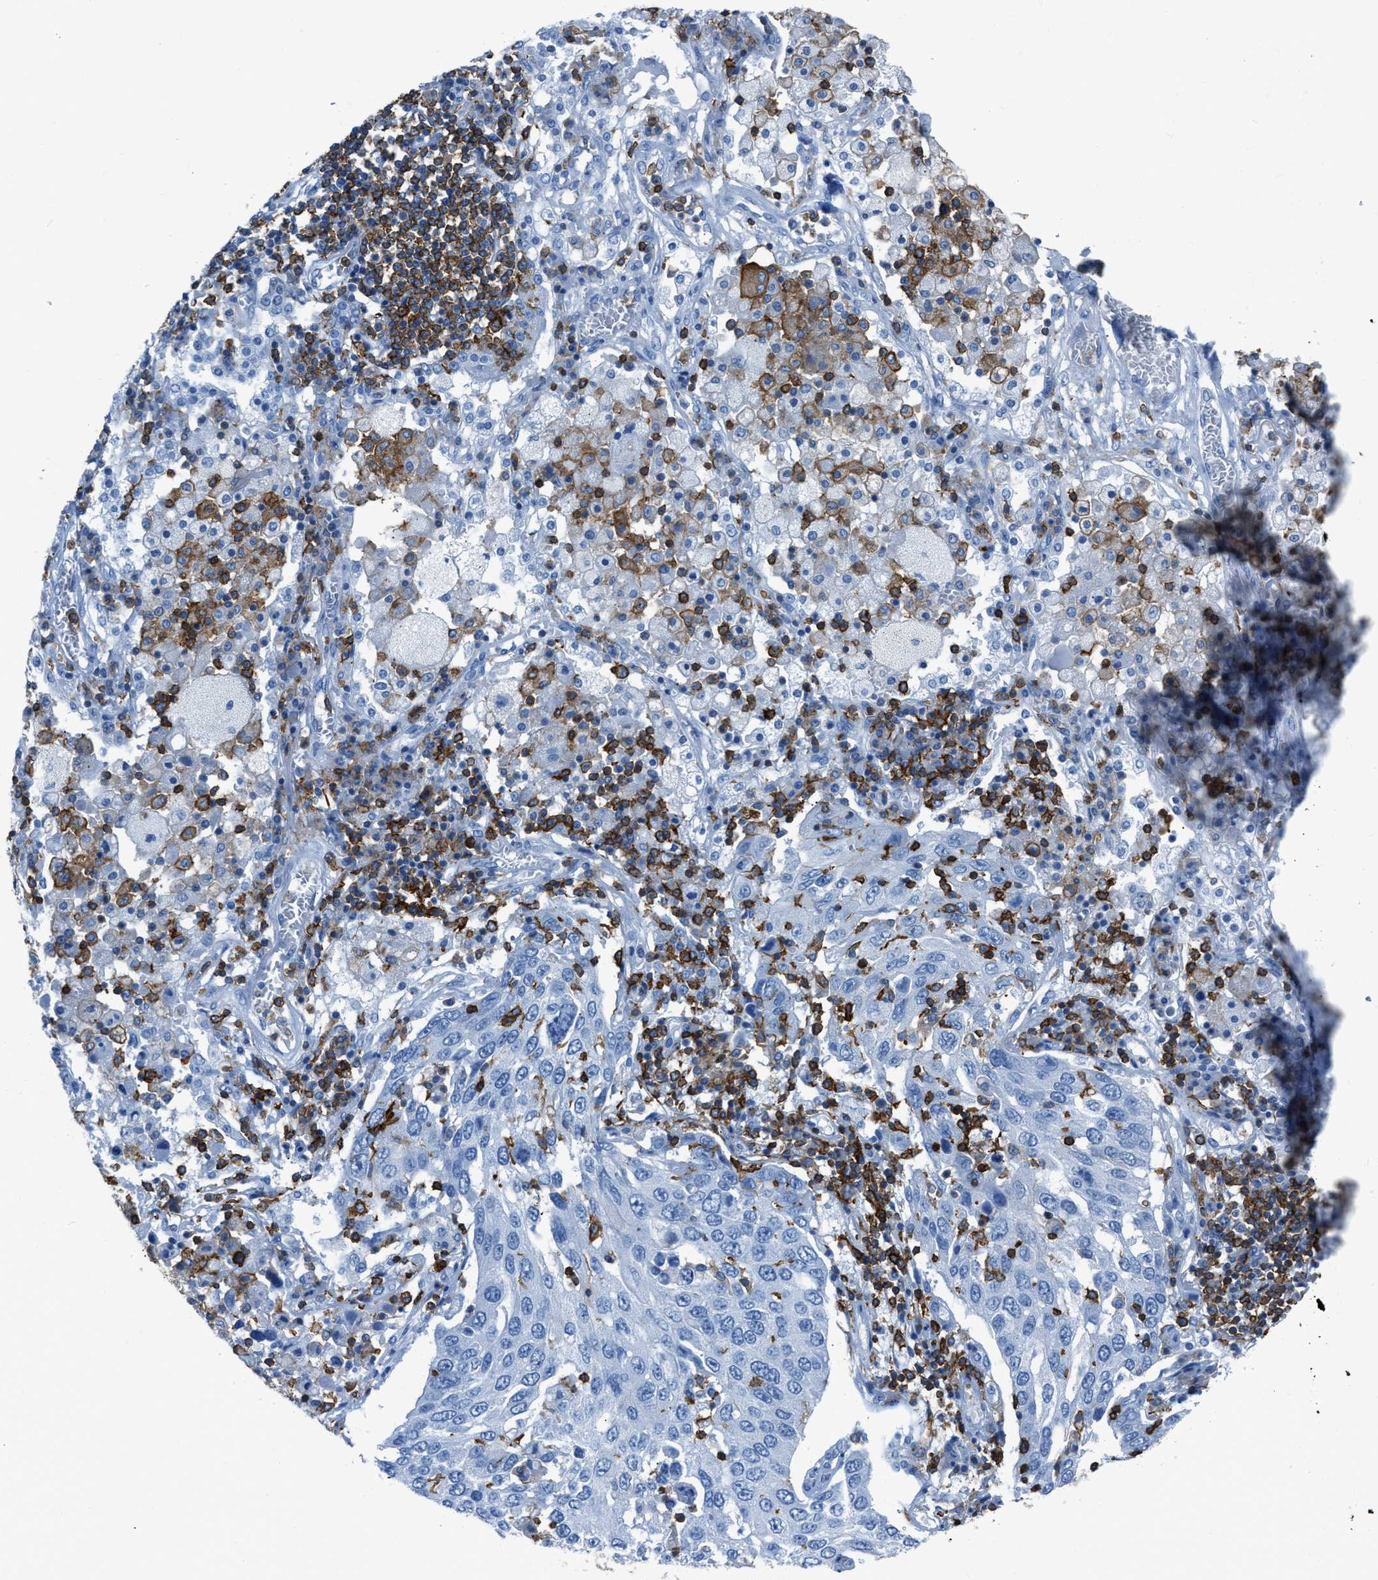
{"staining": {"intensity": "negative", "quantity": "none", "location": "none"}, "tissue": "lung cancer", "cell_type": "Tumor cells", "image_type": "cancer", "snomed": [{"axis": "morphology", "description": "Squamous cell carcinoma, NOS"}, {"axis": "topography", "description": "Lung"}], "caption": "Immunohistochemistry (IHC) photomicrograph of lung cancer (squamous cell carcinoma) stained for a protein (brown), which shows no positivity in tumor cells.", "gene": "LSP1", "patient": {"sex": "male", "age": 65}}